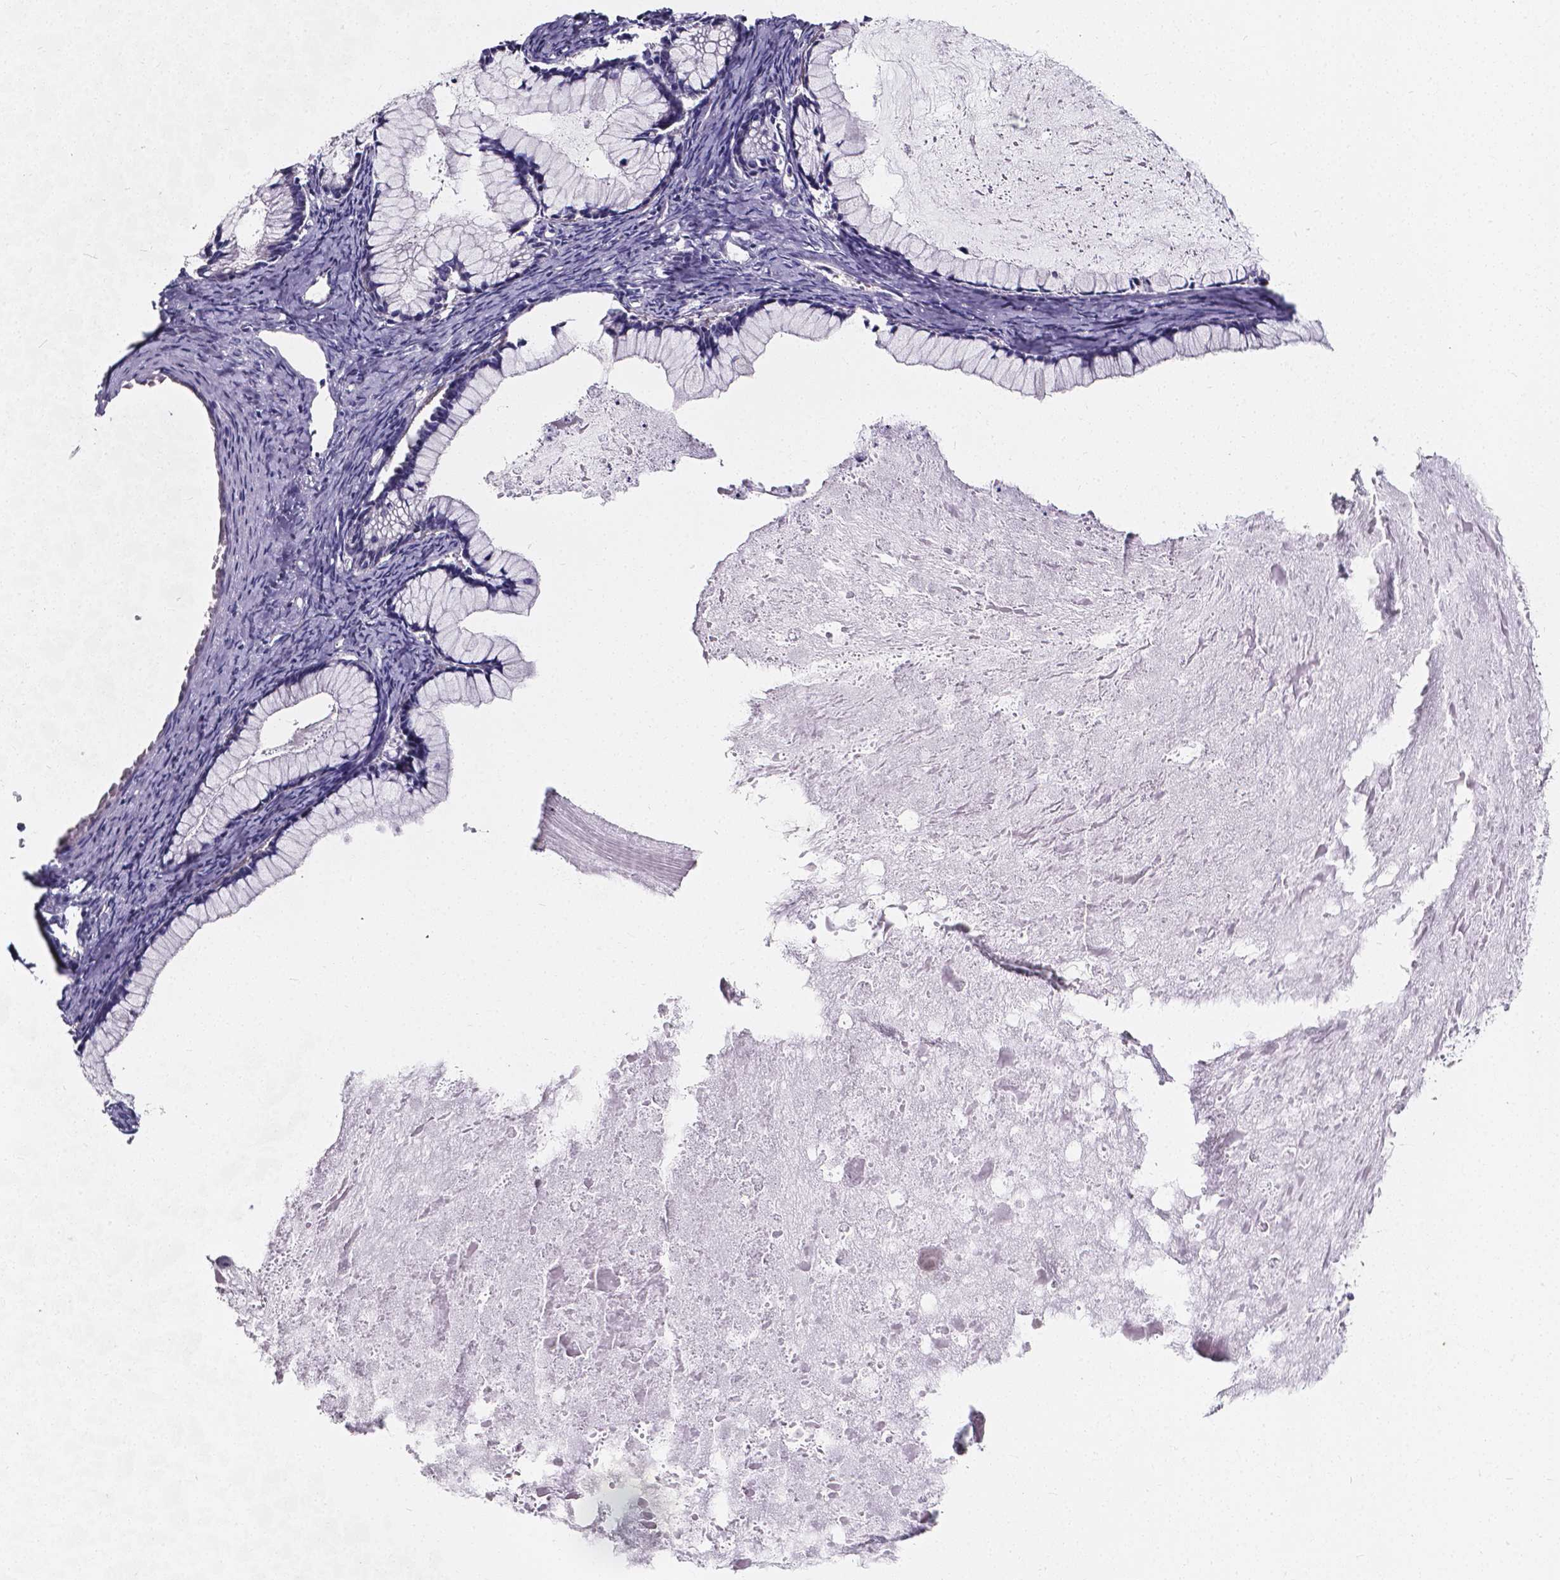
{"staining": {"intensity": "negative", "quantity": "none", "location": "none"}, "tissue": "ovarian cancer", "cell_type": "Tumor cells", "image_type": "cancer", "snomed": [{"axis": "morphology", "description": "Cystadenocarcinoma, mucinous, NOS"}, {"axis": "topography", "description": "Ovary"}], "caption": "Immunohistochemistry image of human ovarian cancer stained for a protein (brown), which demonstrates no expression in tumor cells.", "gene": "CACNG8", "patient": {"sex": "female", "age": 41}}